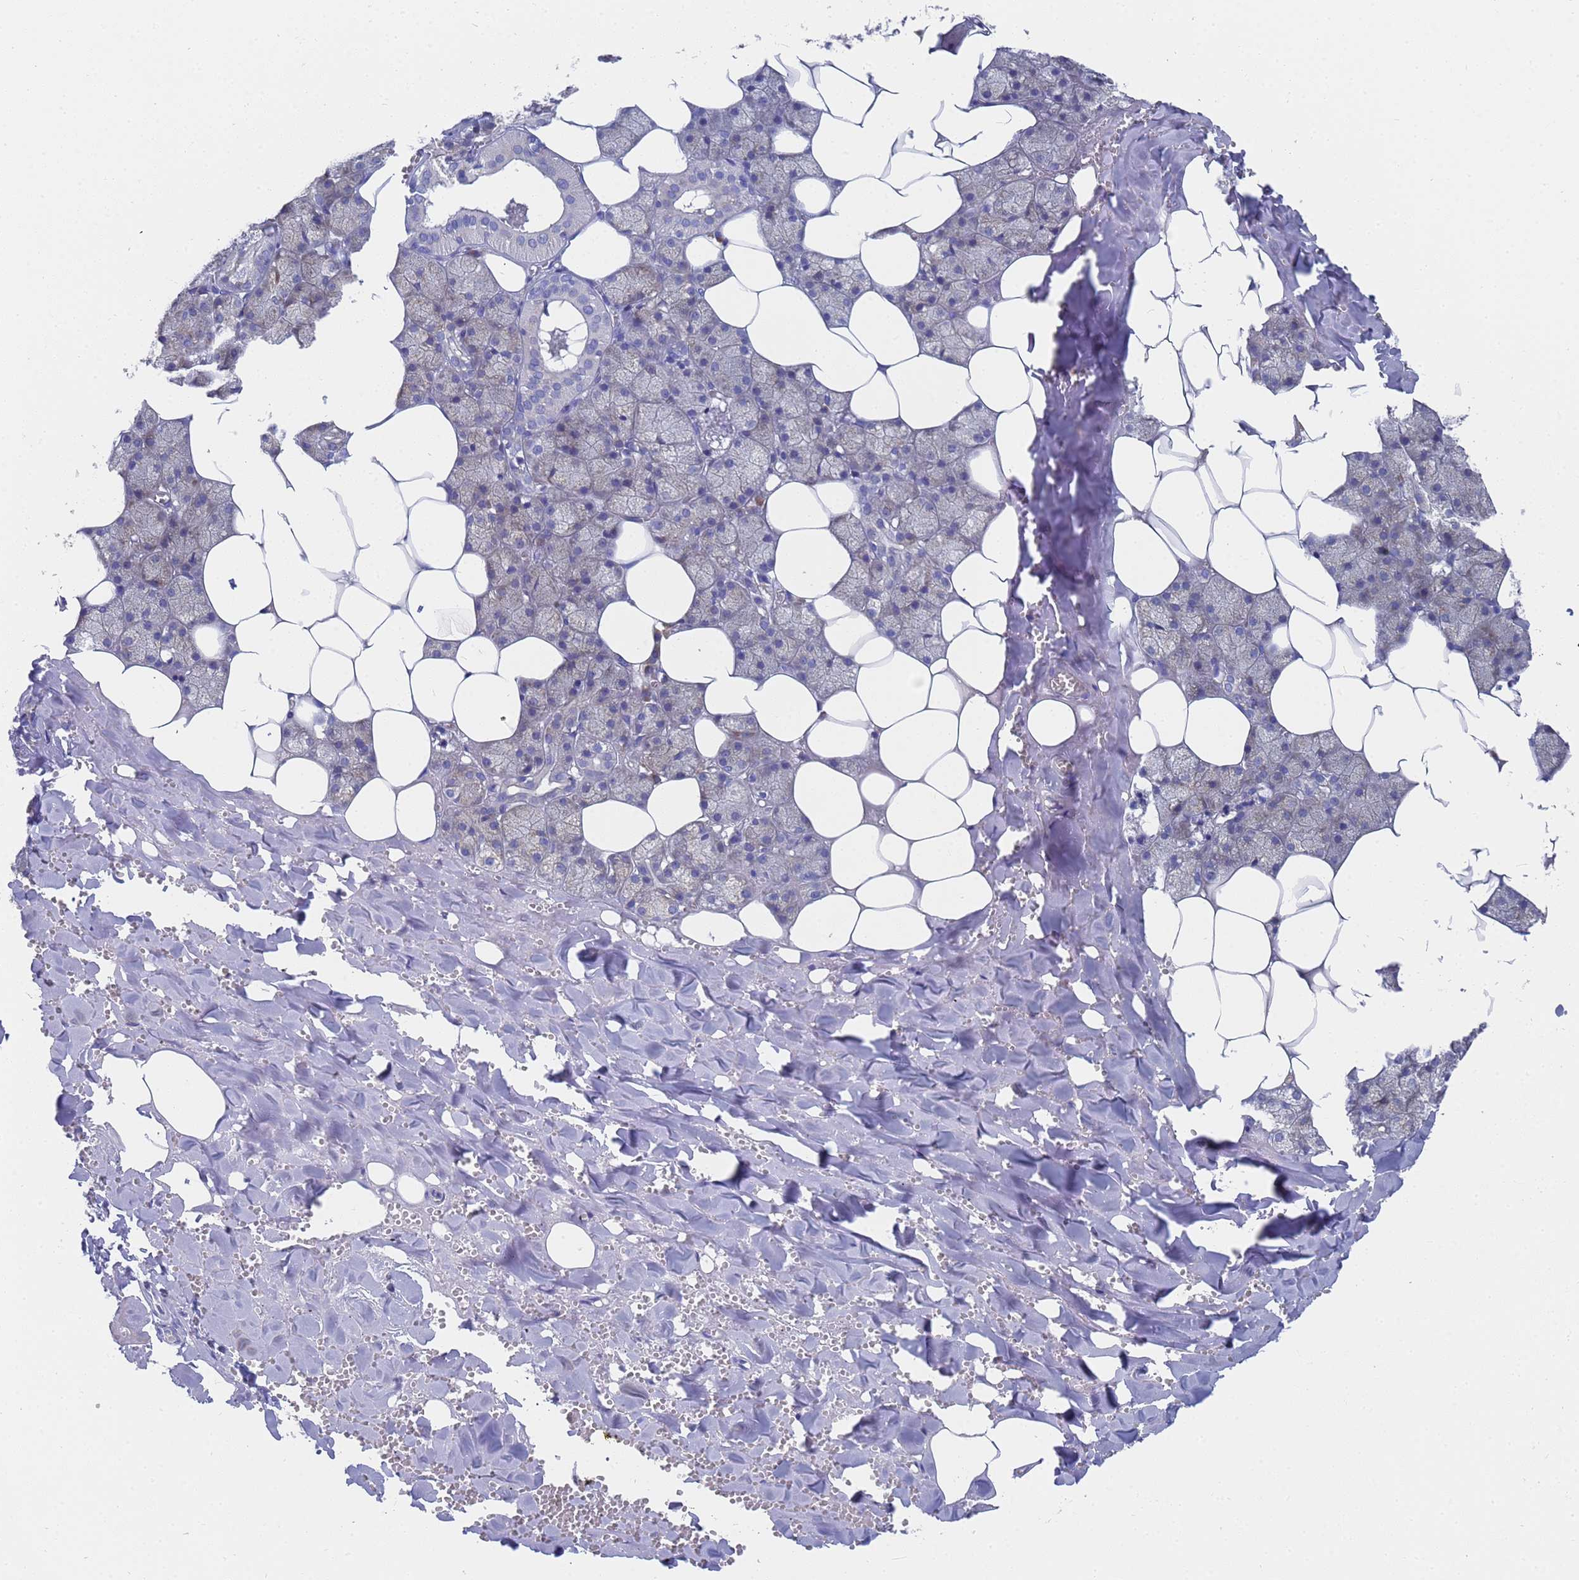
{"staining": {"intensity": "weak", "quantity": "<25%", "location": "cytoplasmic/membranous"}, "tissue": "salivary gland", "cell_type": "Glandular cells", "image_type": "normal", "snomed": [{"axis": "morphology", "description": "Normal tissue, NOS"}, {"axis": "topography", "description": "Salivary gland"}], "caption": "IHC of benign human salivary gland displays no positivity in glandular cells.", "gene": "TM4SF4", "patient": {"sex": "male", "age": 62}}